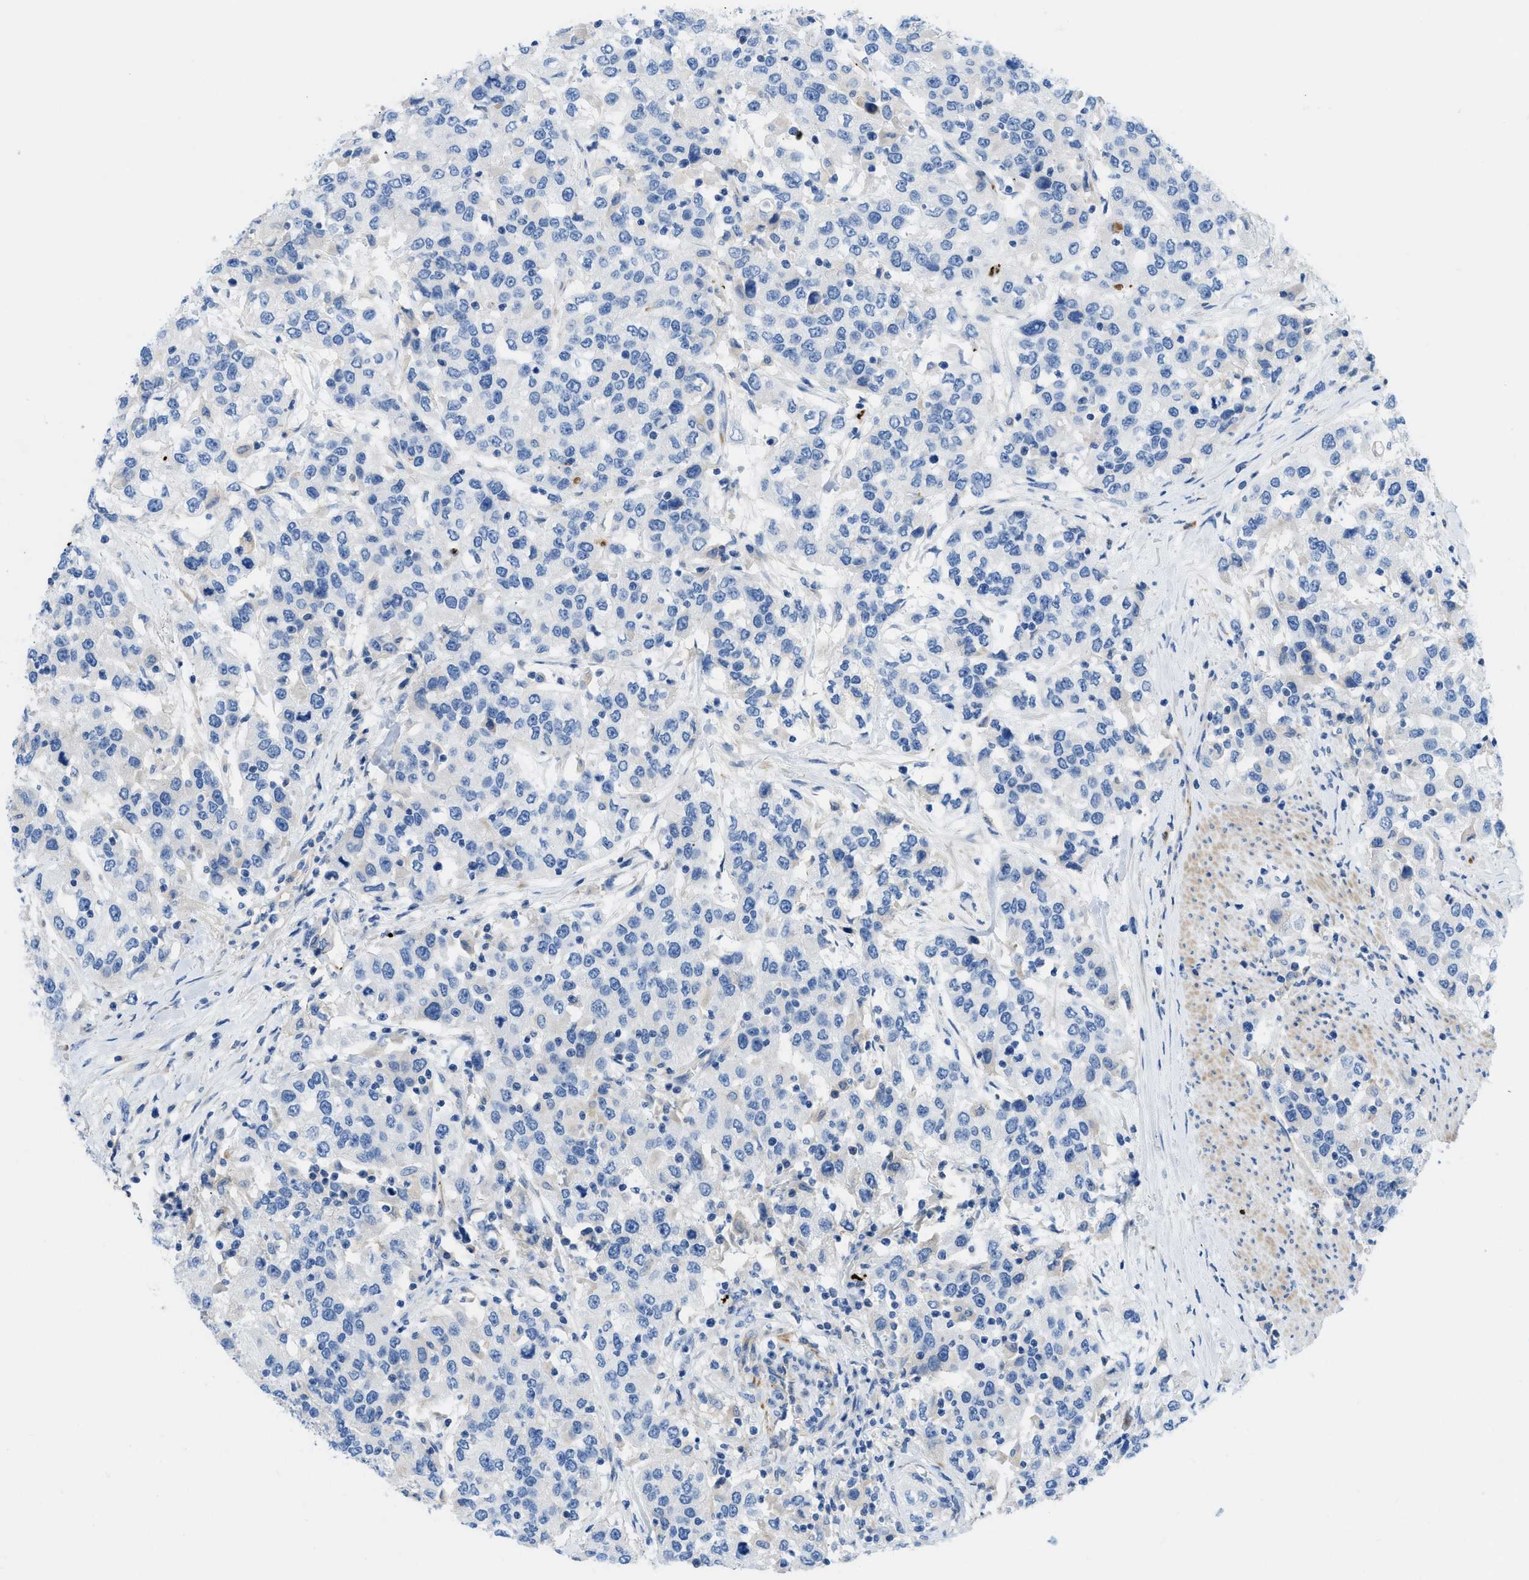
{"staining": {"intensity": "negative", "quantity": "none", "location": "none"}, "tissue": "urothelial cancer", "cell_type": "Tumor cells", "image_type": "cancer", "snomed": [{"axis": "morphology", "description": "Urothelial carcinoma, High grade"}, {"axis": "topography", "description": "Urinary bladder"}], "caption": "Immunohistochemical staining of human urothelial cancer displays no significant staining in tumor cells.", "gene": "XCR1", "patient": {"sex": "female", "age": 80}}